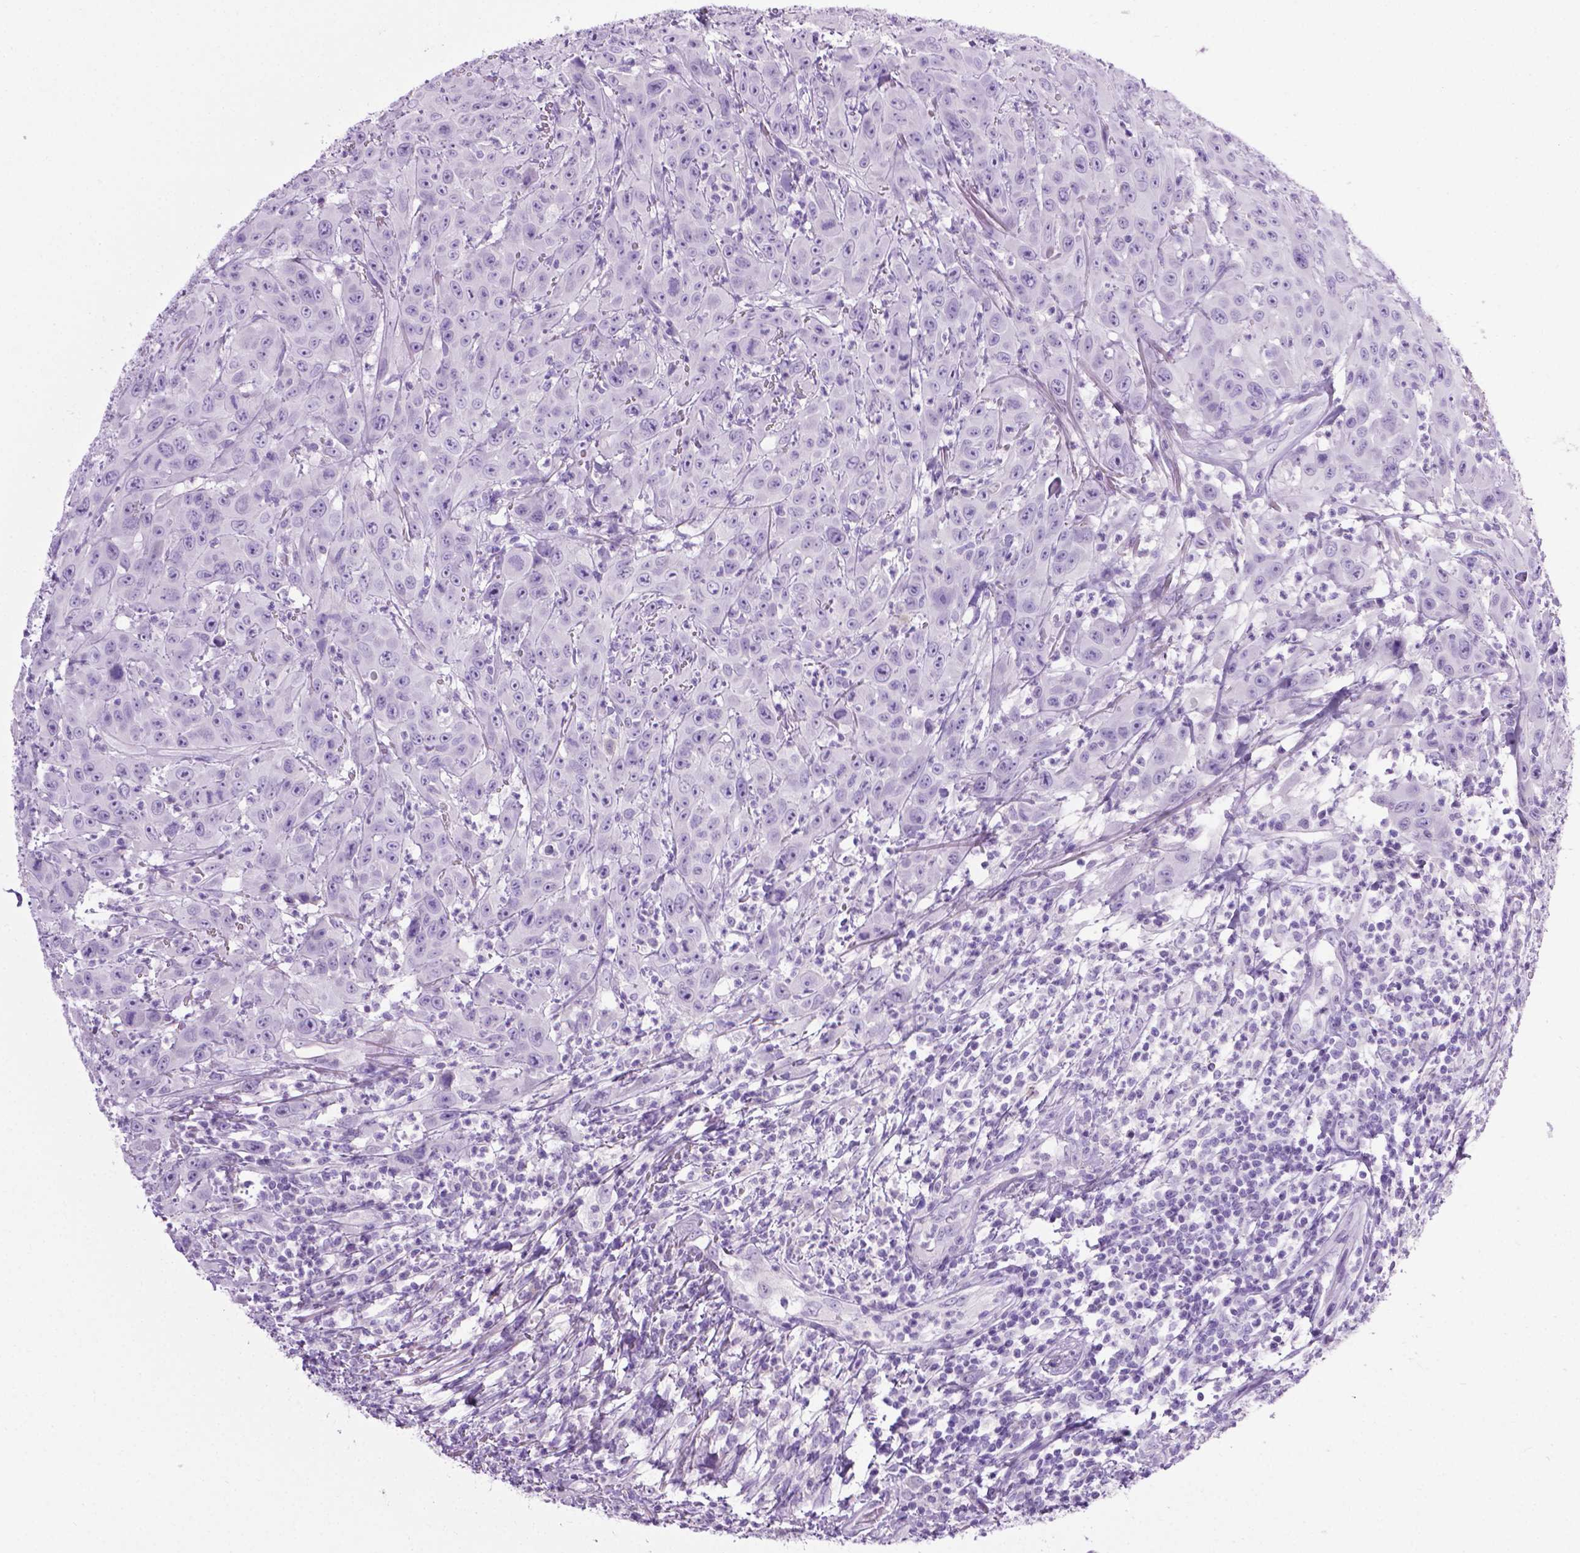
{"staining": {"intensity": "negative", "quantity": "none", "location": "none"}, "tissue": "head and neck cancer", "cell_type": "Tumor cells", "image_type": "cancer", "snomed": [{"axis": "morphology", "description": "Squamous cell carcinoma, NOS"}, {"axis": "topography", "description": "Skin"}, {"axis": "topography", "description": "Head-Neck"}], "caption": "DAB (3,3'-diaminobenzidine) immunohistochemical staining of head and neck cancer demonstrates no significant expression in tumor cells.", "gene": "LELP1", "patient": {"sex": "male", "age": 80}}